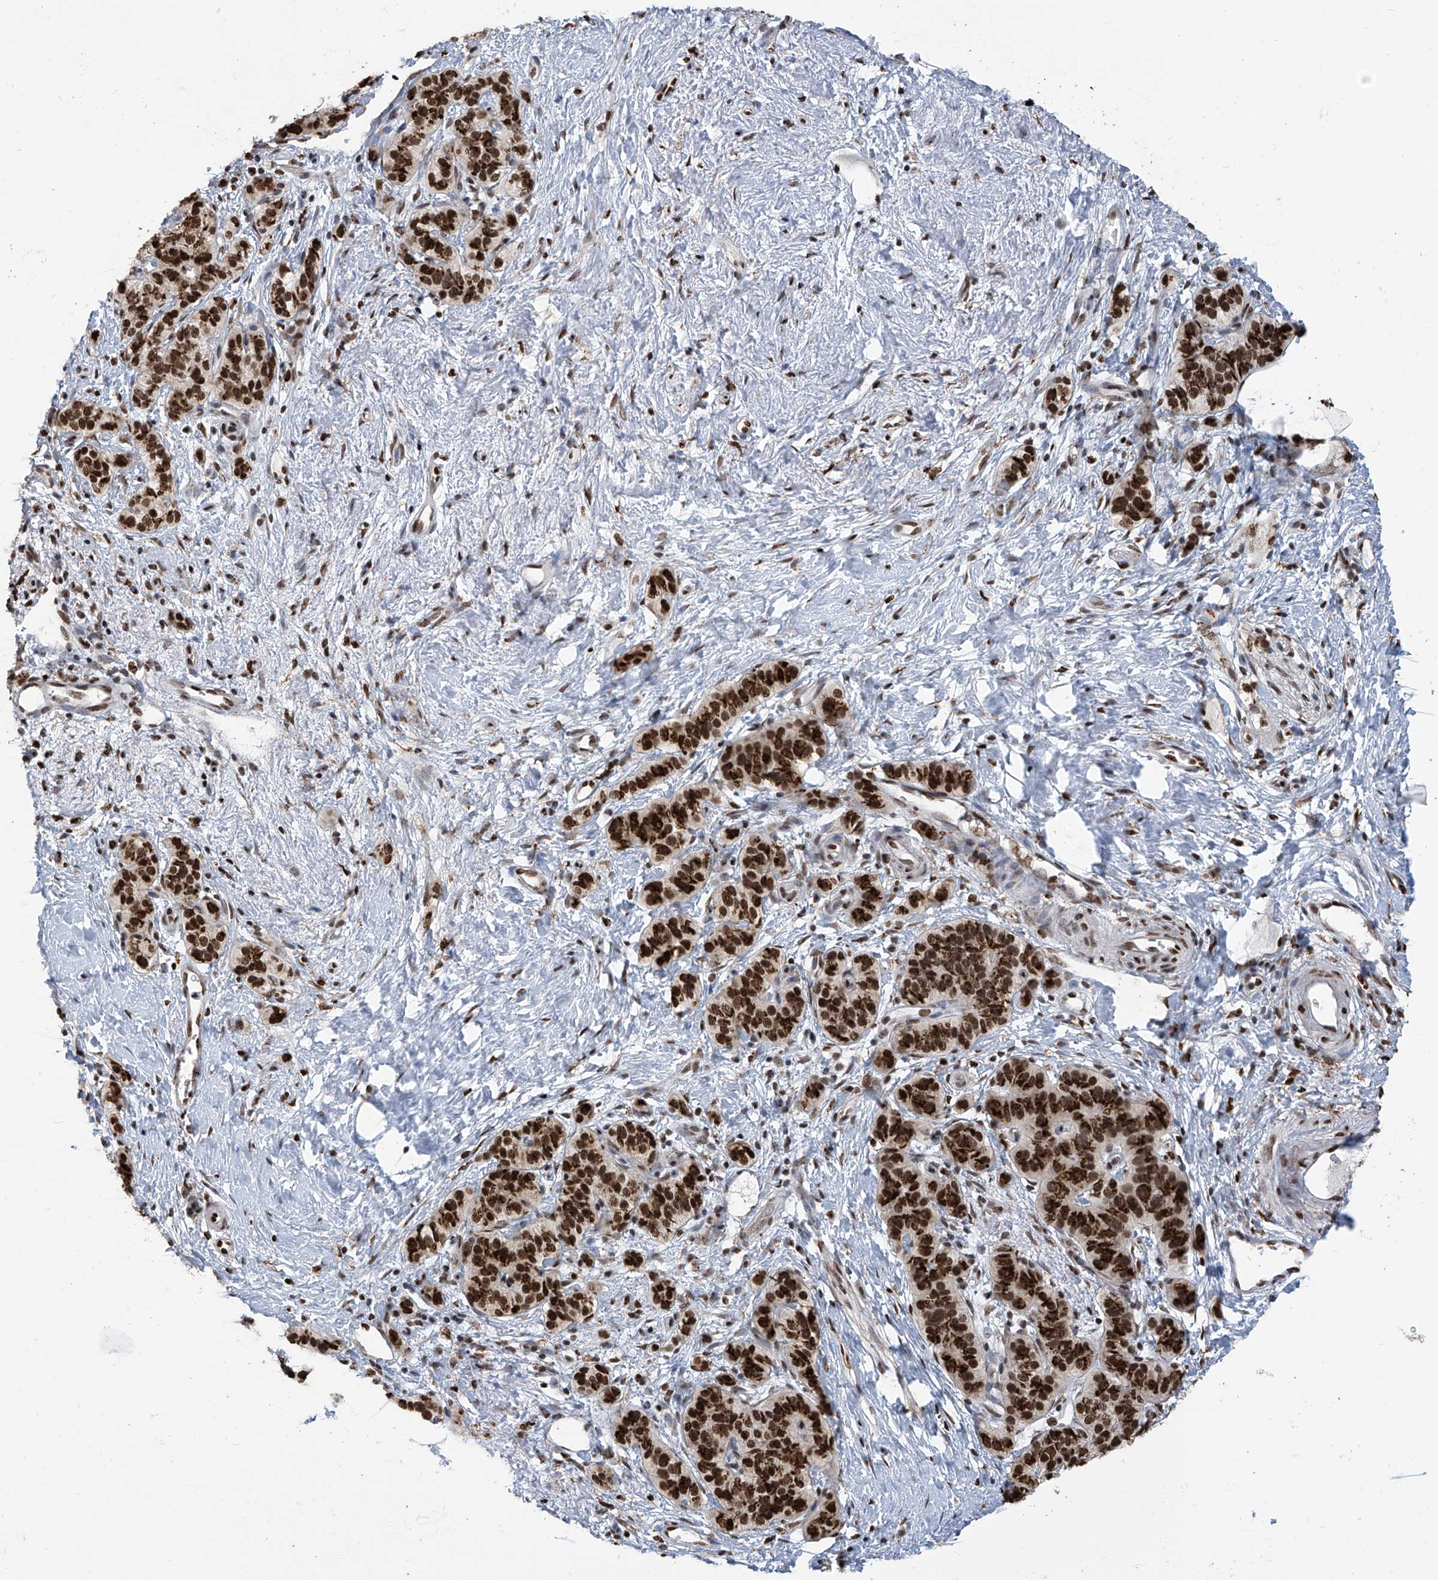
{"staining": {"intensity": "strong", "quantity": ">75%", "location": "nuclear"}, "tissue": "pancreatic cancer", "cell_type": "Tumor cells", "image_type": "cancer", "snomed": [{"axis": "morphology", "description": "Adenocarcinoma, NOS"}, {"axis": "topography", "description": "Pancreas"}], "caption": "Pancreatic adenocarcinoma stained with DAB (3,3'-diaminobenzidine) immunohistochemistry (IHC) shows high levels of strong nuclear positivity in approximately >75% of tumor cells.", "gene": "APLF", "patient": {"sex": "male", "age": 50}}